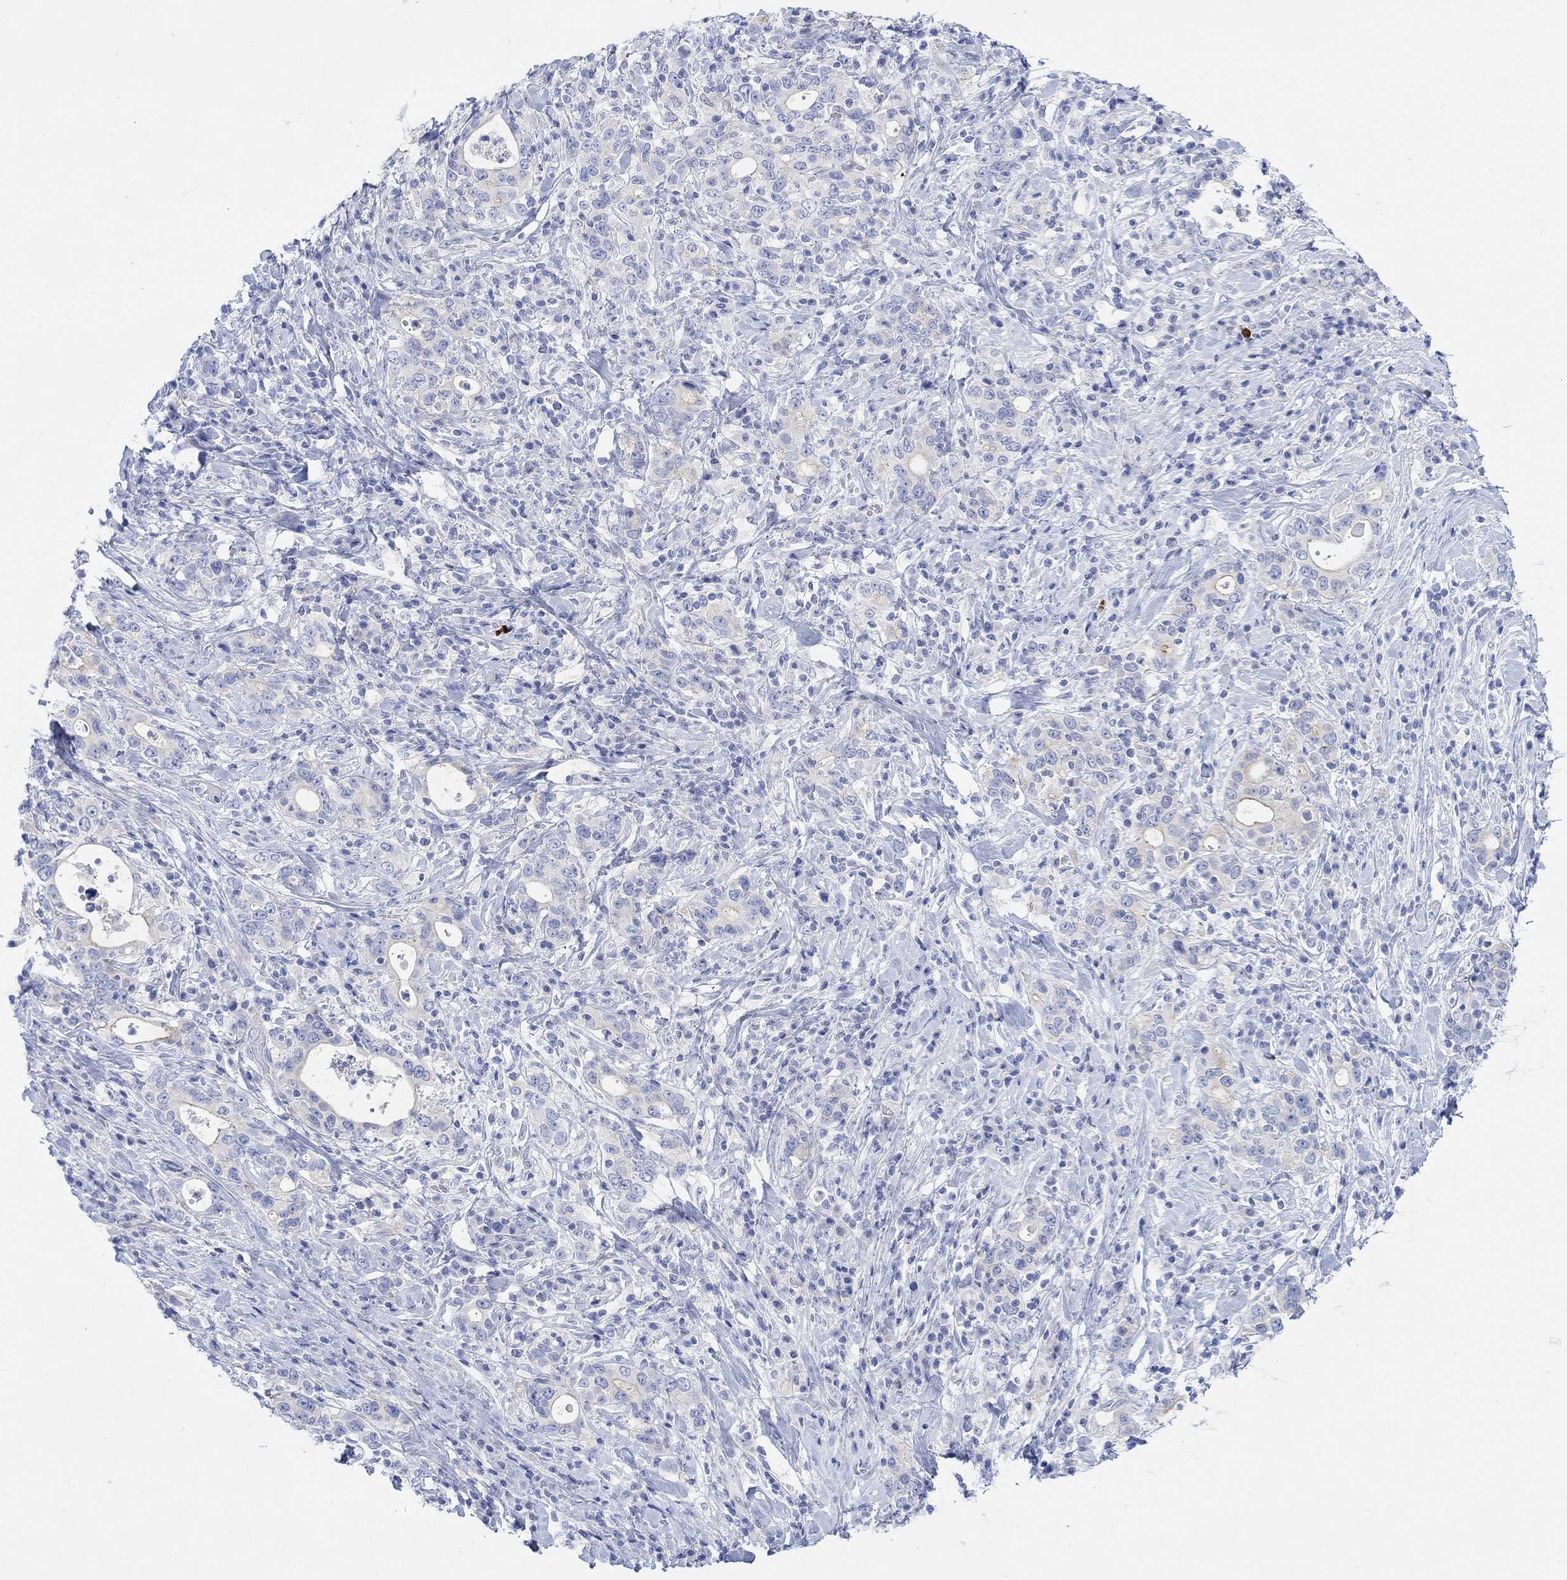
{"staining": {"intensity": "negative", "quantity": "none", "location": "none"}, "tissue": "stomach cancer", "cell_type": "Tumor cells", "image_type": "cancer", "snomed": [{"axis": "morphology", "description": "Adenocarcinoma, NOS"}, {"axis": "topography", "description": "Stomach"}], "caption": "There is no significant staining in tumor cells of stomach adenocarcinoma. (DAB (3,3'-diaminobenzidine) immunohistochemistry visualized using brightfield microscopy, high magnification).", "gene": "TLDC2", "patient": {"sex": "male", "age": 79}}